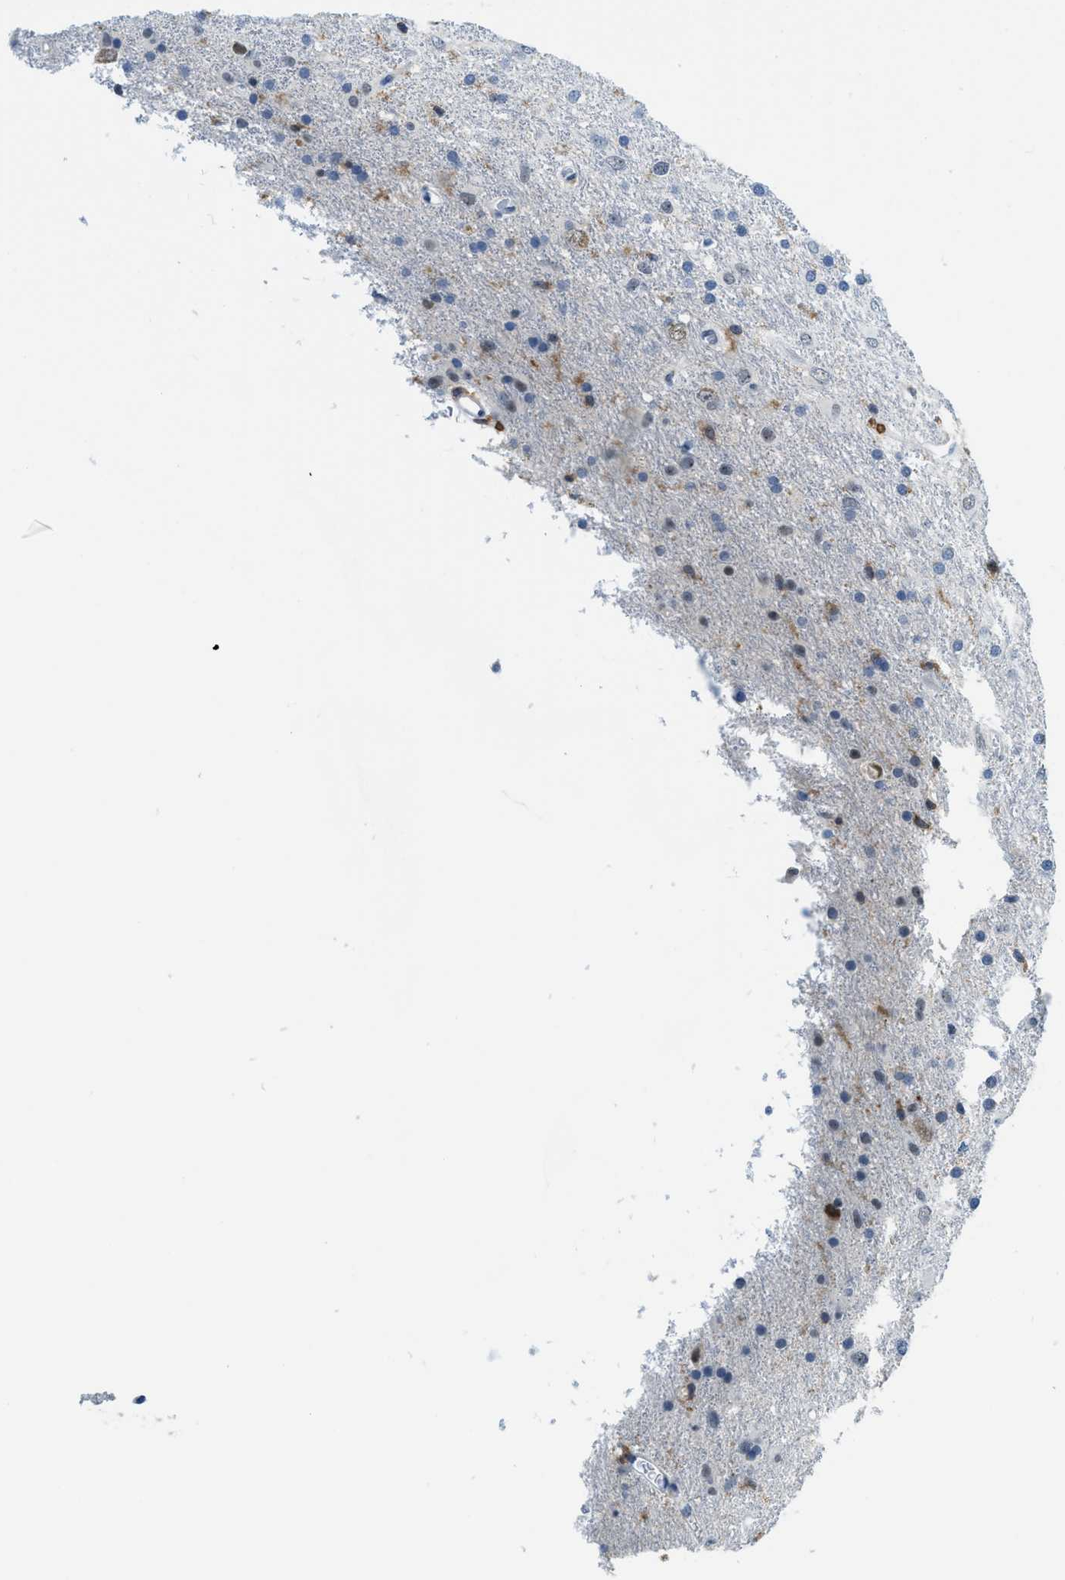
{"staining": {"intensity": "moderate", "quantity": "<25%", "location": "cytoplasmic/membranous,nuclear"}, "tissue": "glioma", "cell_type": "Tumor cells", "image_type": "cancer", "snomed": [{"axis": "morphology", "description": "Glioma, malignant, Low grade"}, {"axis": "topography", "description": "Brain"}], "caption": "Glioma stained with DAB (3,3'-diaminobenzidine) IHC demonstrates low levels of moderate cytoplasmic/membranous and nuclear staining in about <25% of tumor cells.", "gene": "FAM151A", "patient": {"sex": "male", "age": 77}}